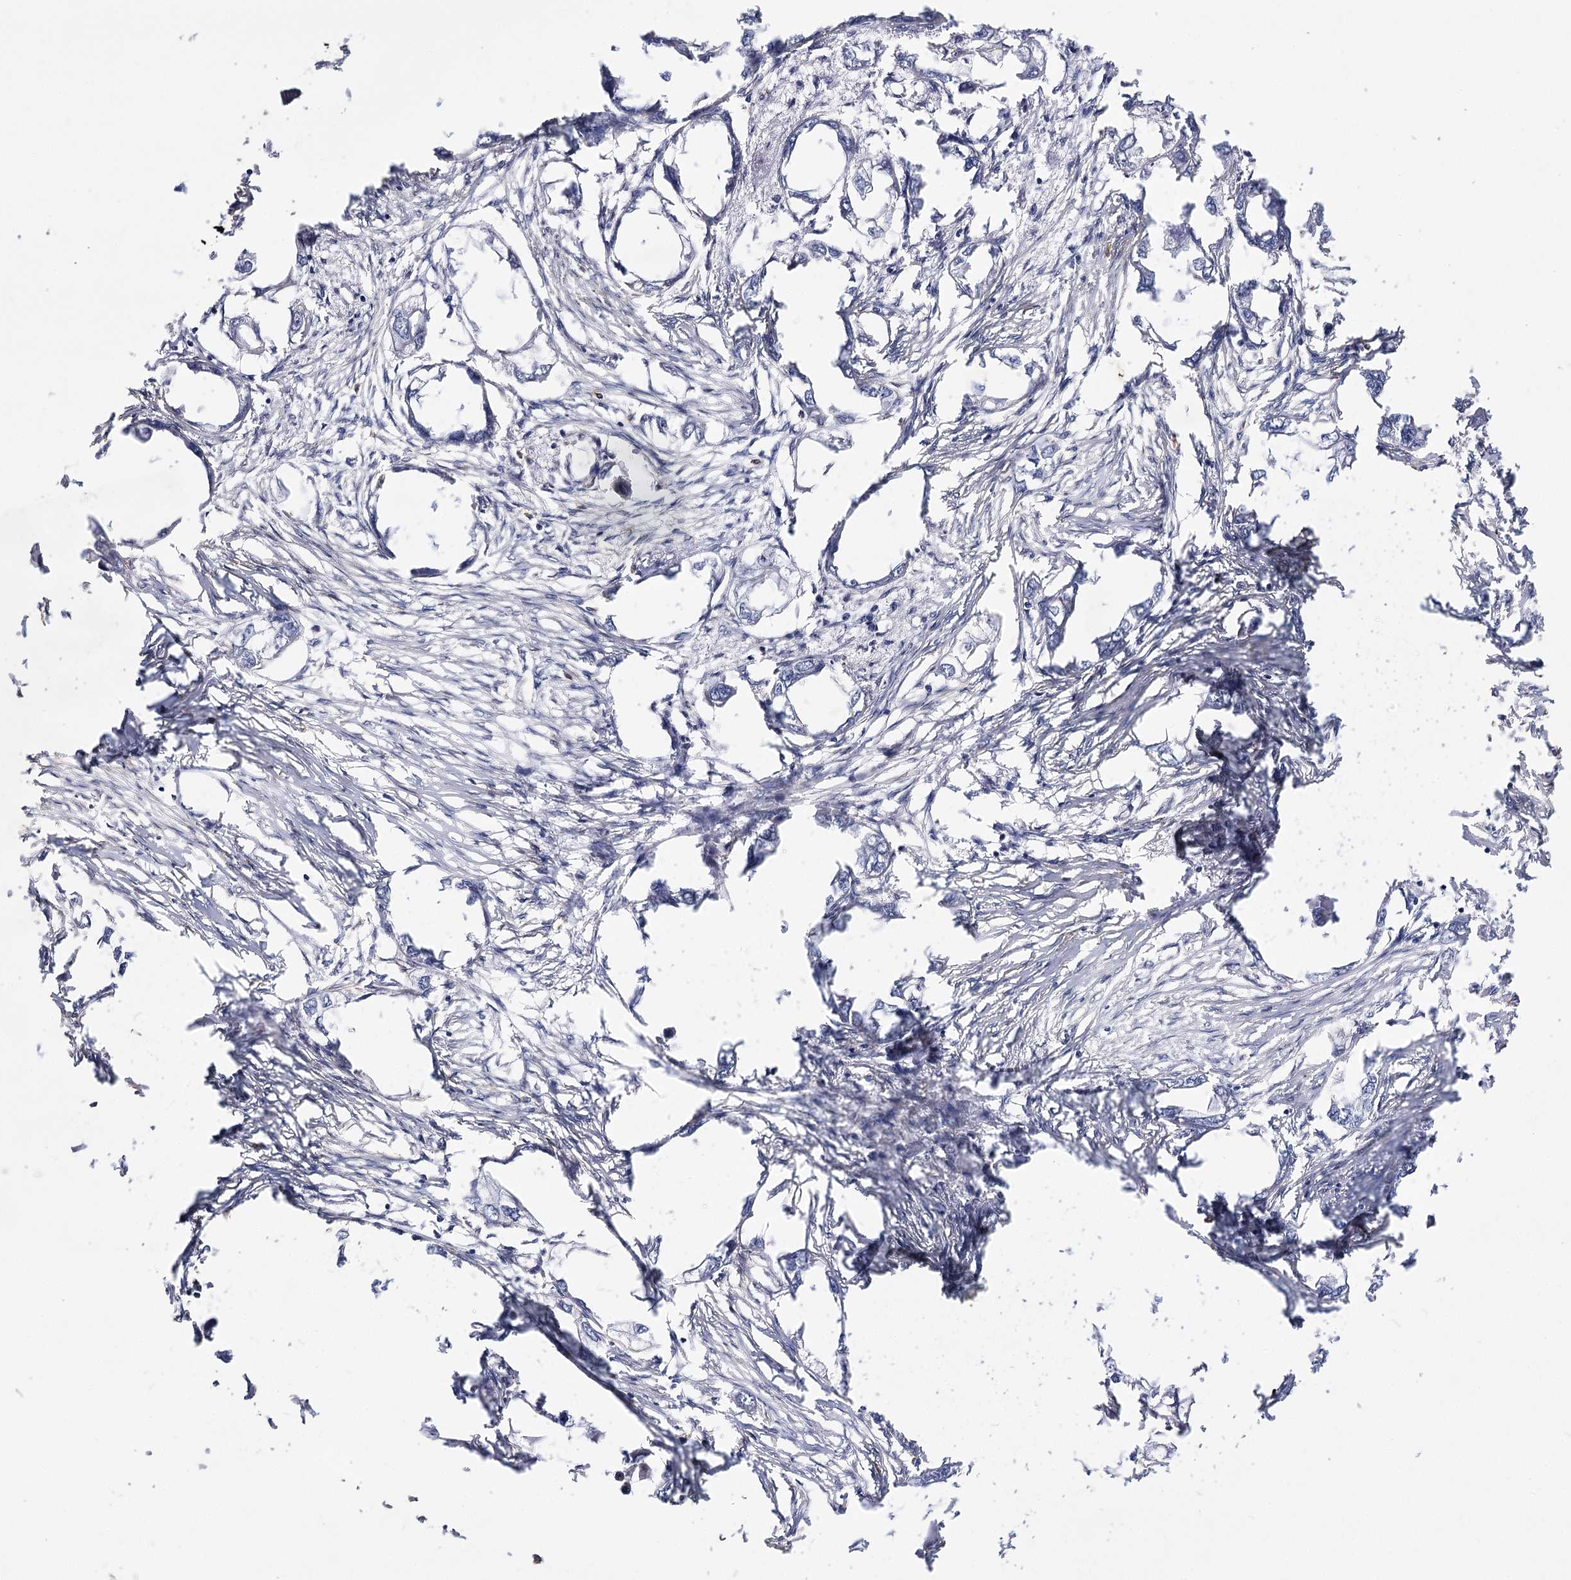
{"staining": {"intensity": "negative", "quantity": "none", "location": "none"}, "tissue": "endometrial cancer", "cell_type": "Tumor cells", "image_type": "cancer", "snomed": [{"axis": "morphology", "description": "Adenocarcinoma, NOS"}, {"axis": "morphology", "description": "Adenocarcinoma, metastatic, NOS"}, {"axis": "topography", "description": "Adipose tissue"}, {"axis": "topography", "description": "Endometrium"}], "caption": "Immunohistochemistry (IHC) of metastatic adenocarcinoma (endometrial) demonstrates no positivity in tumor cells.", "gene": "CFAP46", "patient": {"sex": "female", "age": 67}}